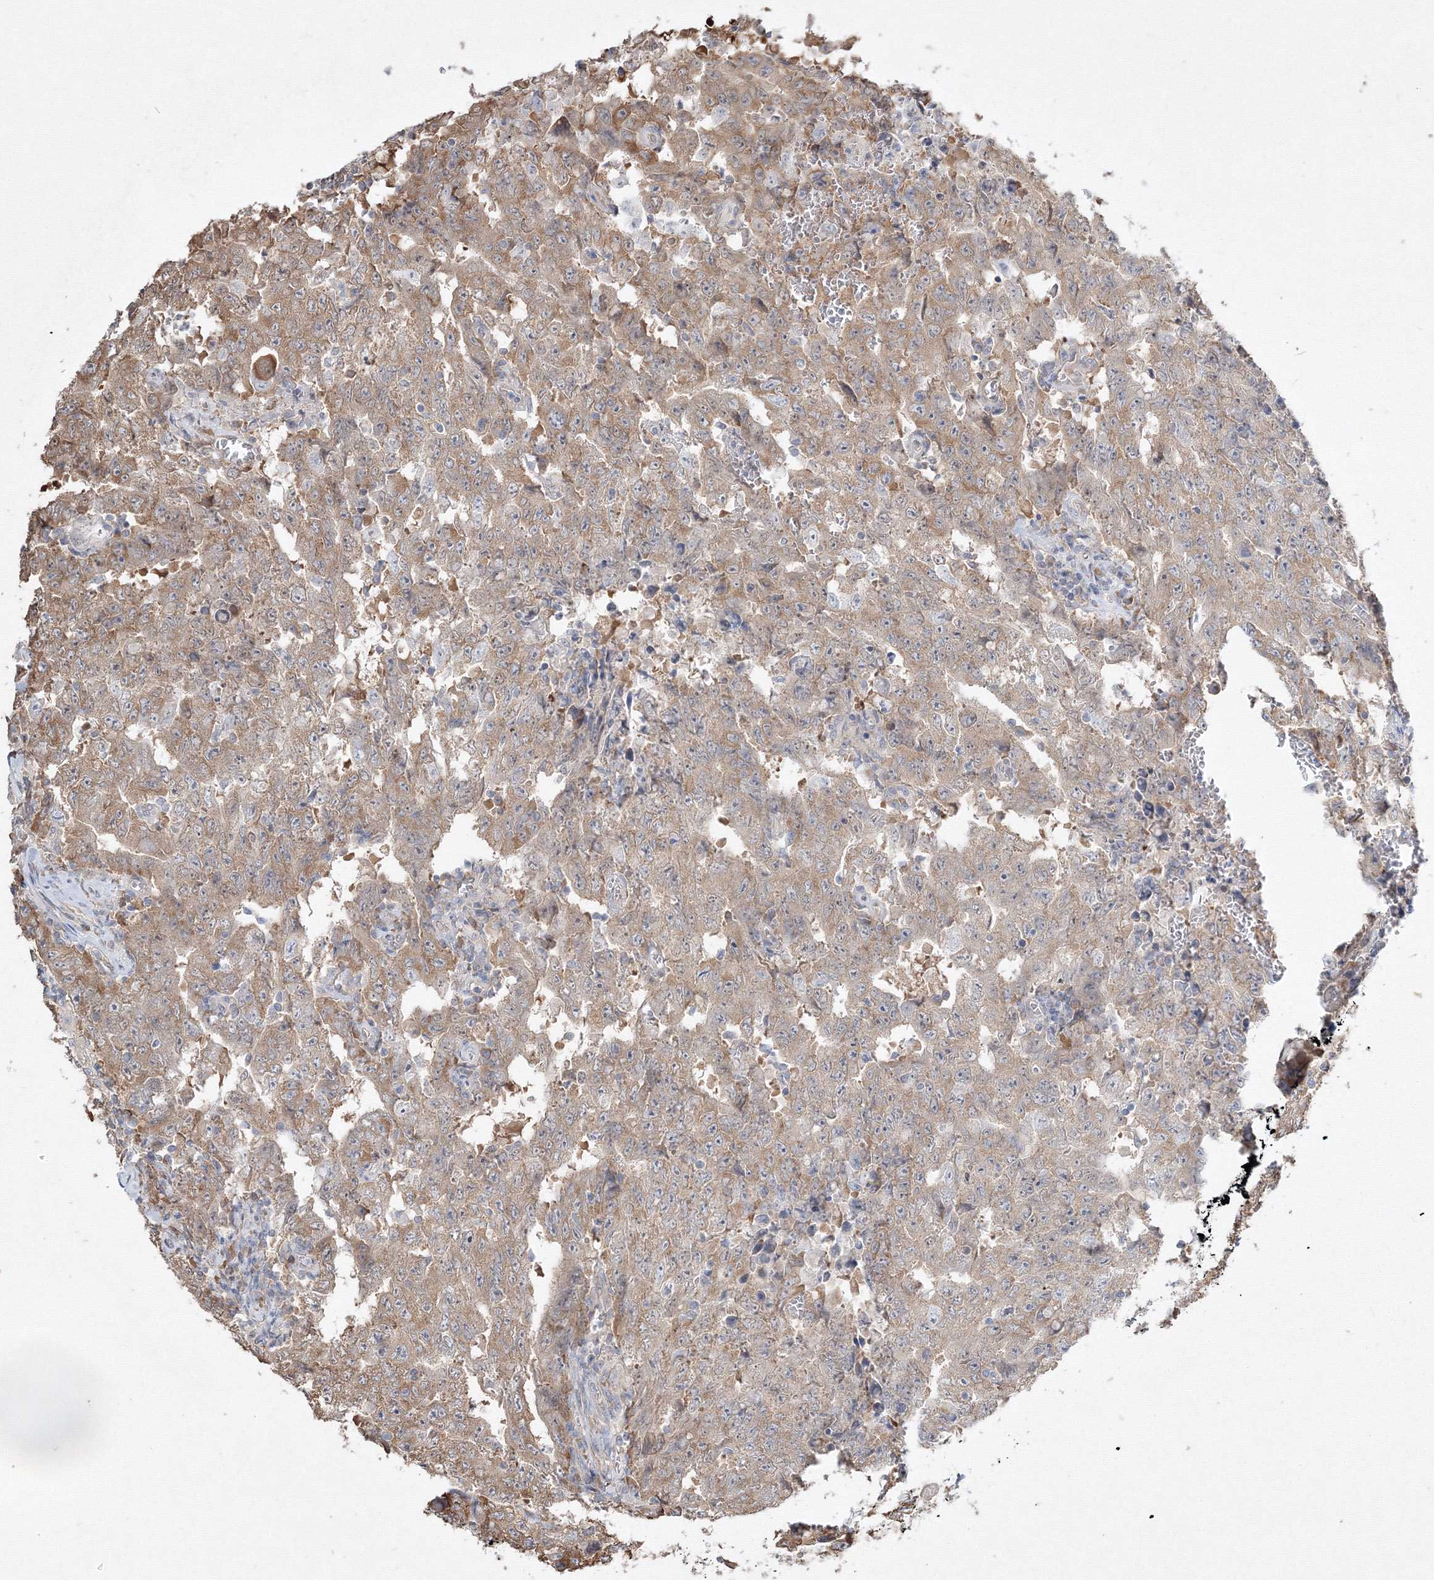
{"staining": {"intensity": "moderate", "quantity": ">75%", "location": "cytoplasmic/membranous"}, "tissue": "testis cancer", "cell_type": "Tumor cells", "image_type": "cancer", "snomed": [{"axis": "morphology", "description": "Carcinoma, Embryonal, NOS"}, {"axis": "topography", "description": "Testis"}], "caption": "Immunohistochemistry of embryonal carcinoma (testis) shows medium levels of moderate cytoplasmic/membranous staining in approximately >75% of tumor cells.", "gene": "FBXL8", "patient": {"sex": "male", "age": 26}}